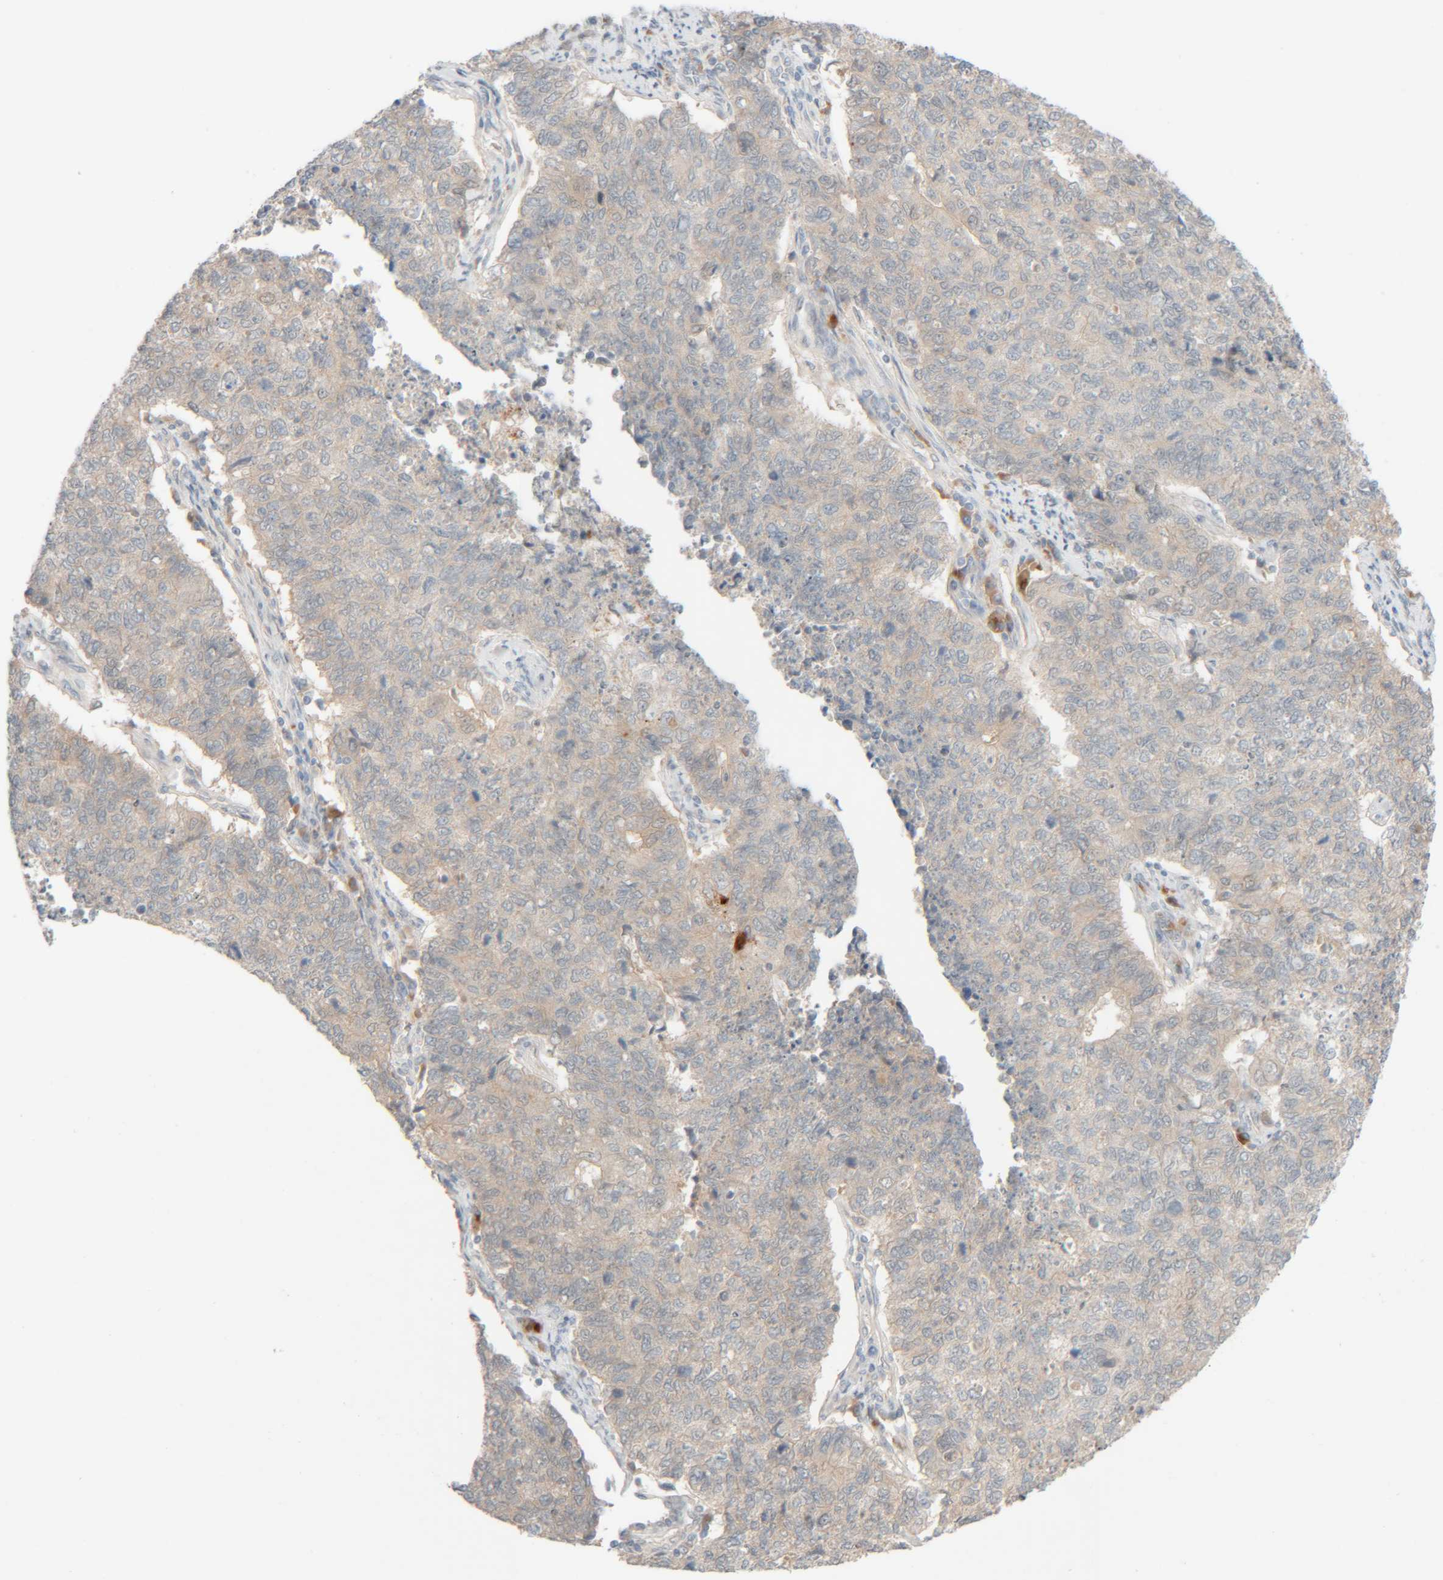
{"staining": {"intensity": "negative", "quantity": "none", "location": "none"}, "tissue": "cervical cancer", "cell_type": "Tumor cells", "image_type": "cancer", "snomed": [{"axis": "morphology", "description": "Squamous cell carcinoma, NOS"}, {"axis": "topography", "description": "Cervix"}], "caption": "This micrograph is of cervical cancer (squamous cell carcinoma) stained with IHC to label a protein in brown with the nuclei are counter-stained blue. There is no positivity in tumor cells.", "gene": "CHKA", "patient": {"sex": "female", "age": 63}}